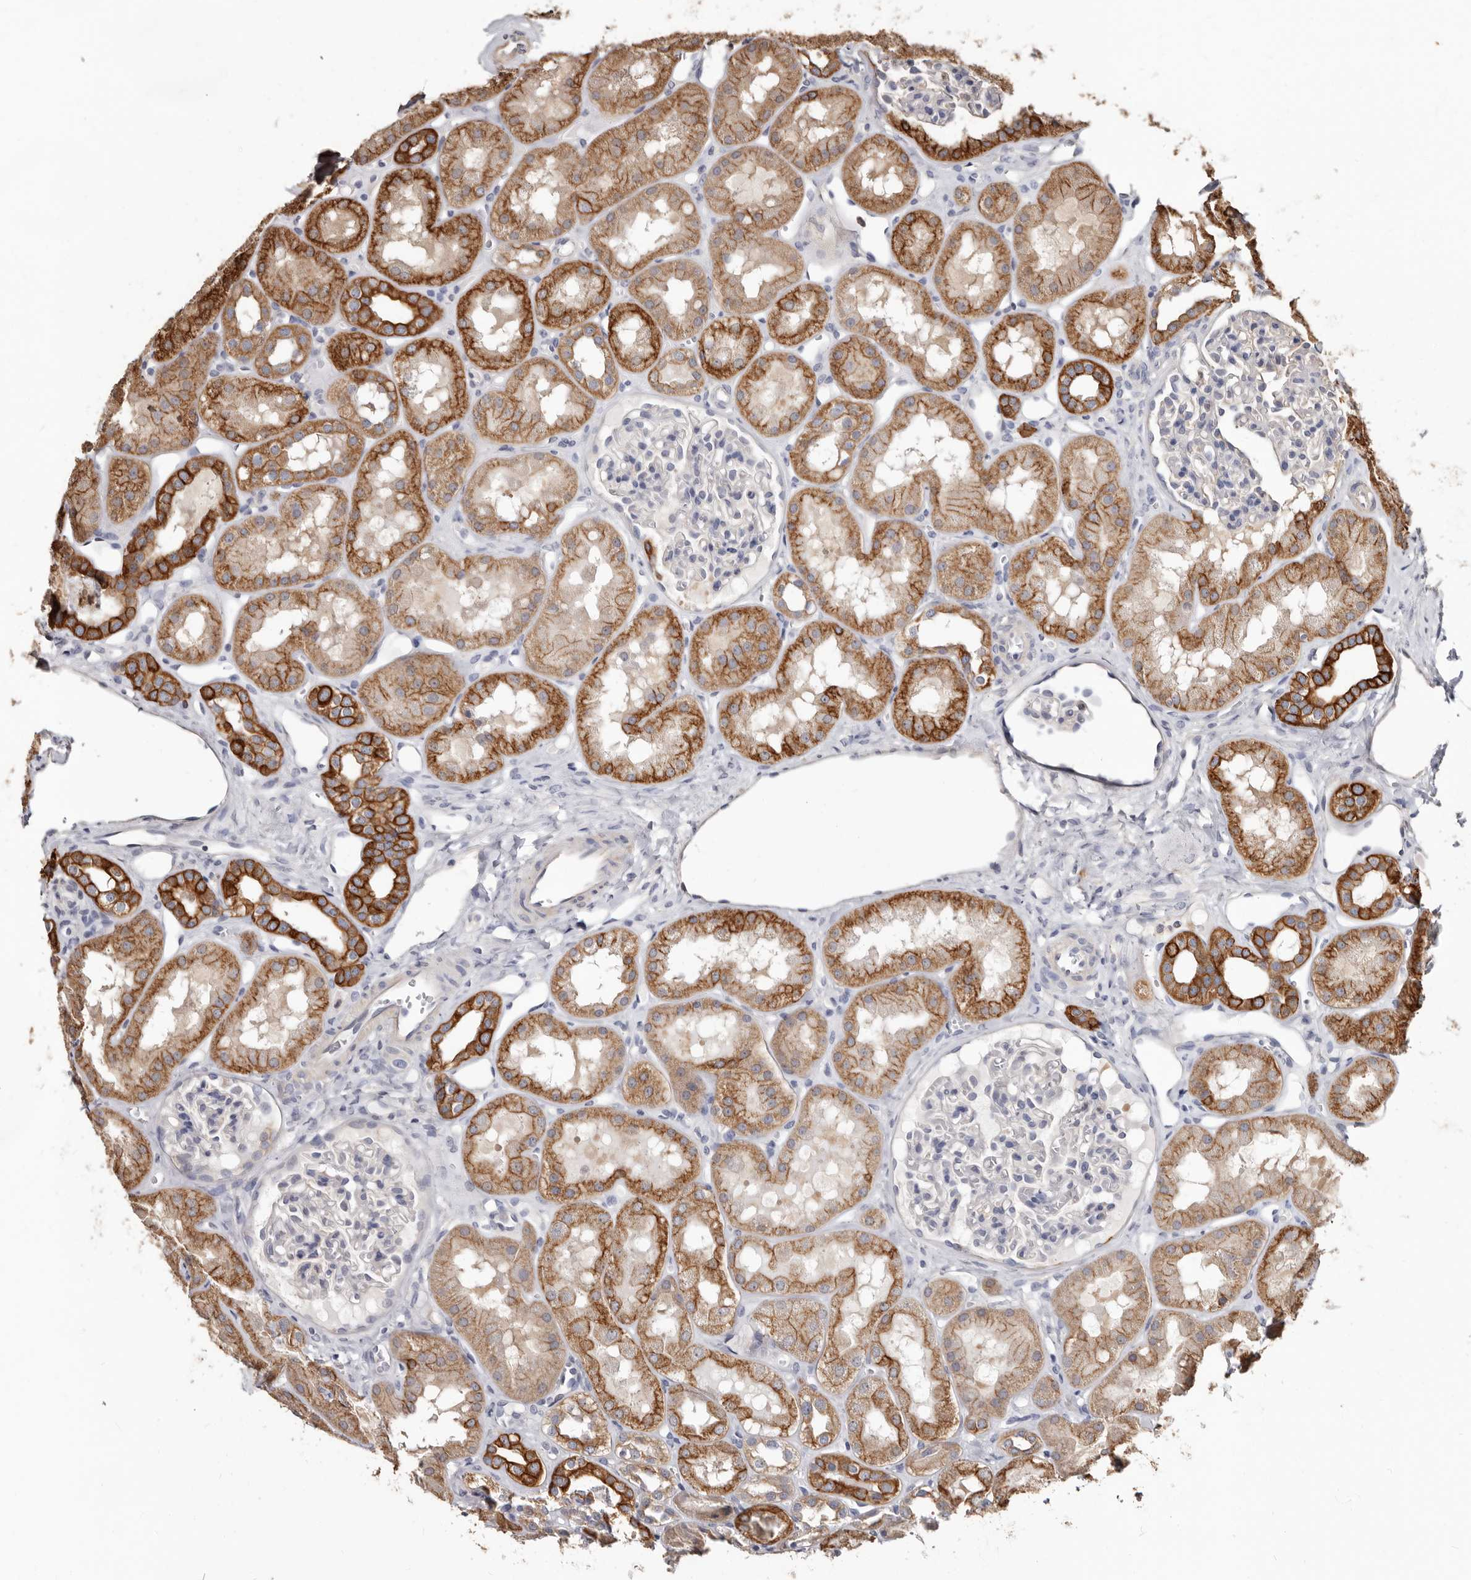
{"staining": {"intensity": "negative", "quantity": "none", "location": "none"}, "tissue": "kidney", "cell_type": "Cells in glomeruli", "image_type": "normal", "snomed": [{"axis": "morphology", "description": "Normal tissue, NOS"}, {"axis": "topography", "description": "Kidney"}], "caption": "Cells in glomeruli show no significant expression in benign kidney.", "gene": "MRPL18", "patient": {"sex": "male", "age": 16}}